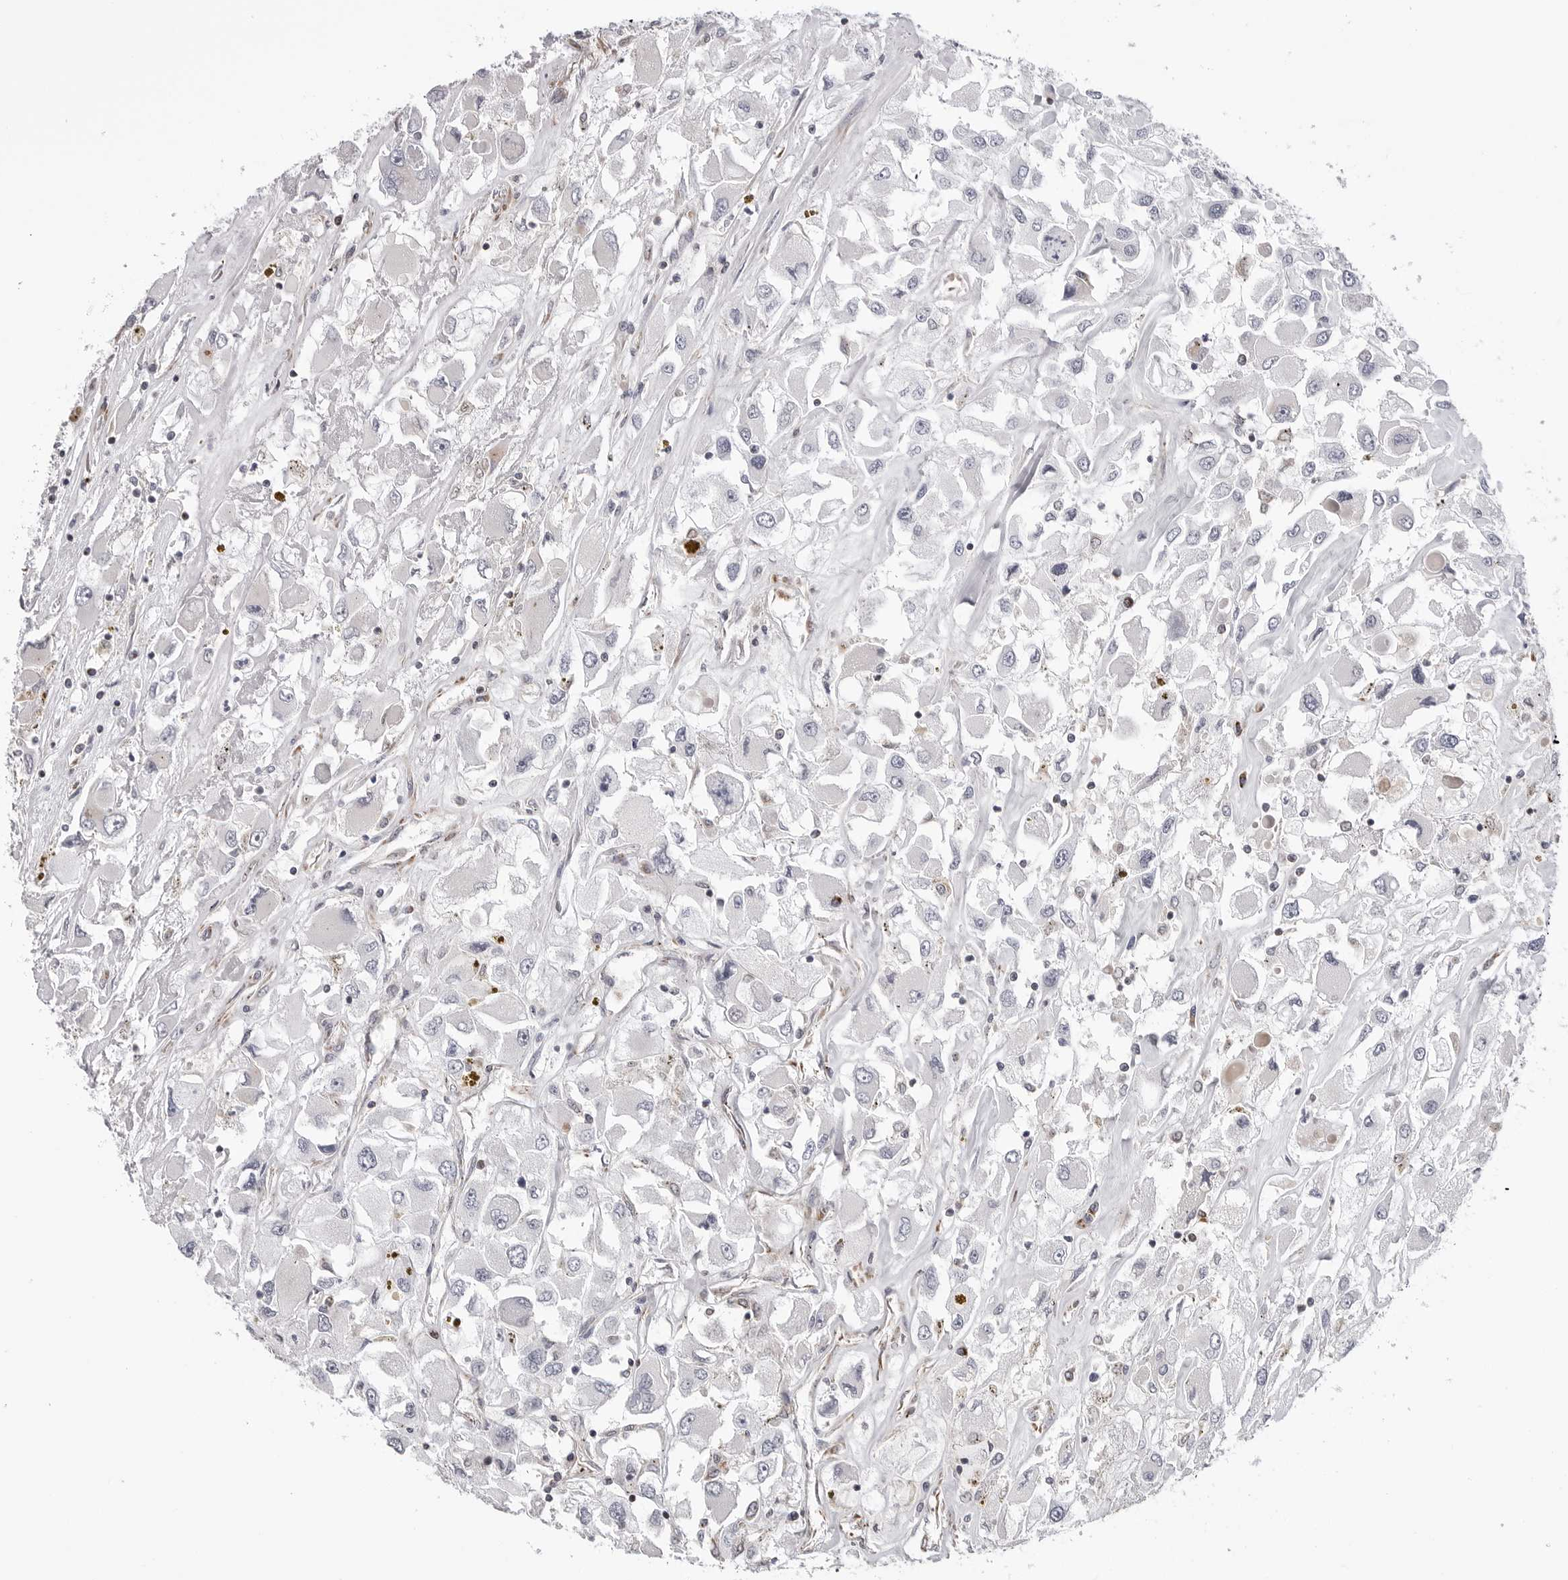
{"staining": {"intensity": "negative", "quantity": "none", "location": "none"}, "tissue": "renal cancer", "cell_type": "Tumor cells", "image_type": "cancer", "snomed": [{"axis": "morphology", "description": "Adenocarcinoma, NOS"}, {"axis": "topography", "description": "Kidney"}], "caption": "Renal adenocarcinoma stained for a protein using IHC reveals no positivity tumor cells.", "gene": "CDK20", "patient": {"sex": "female", "age": 52}}